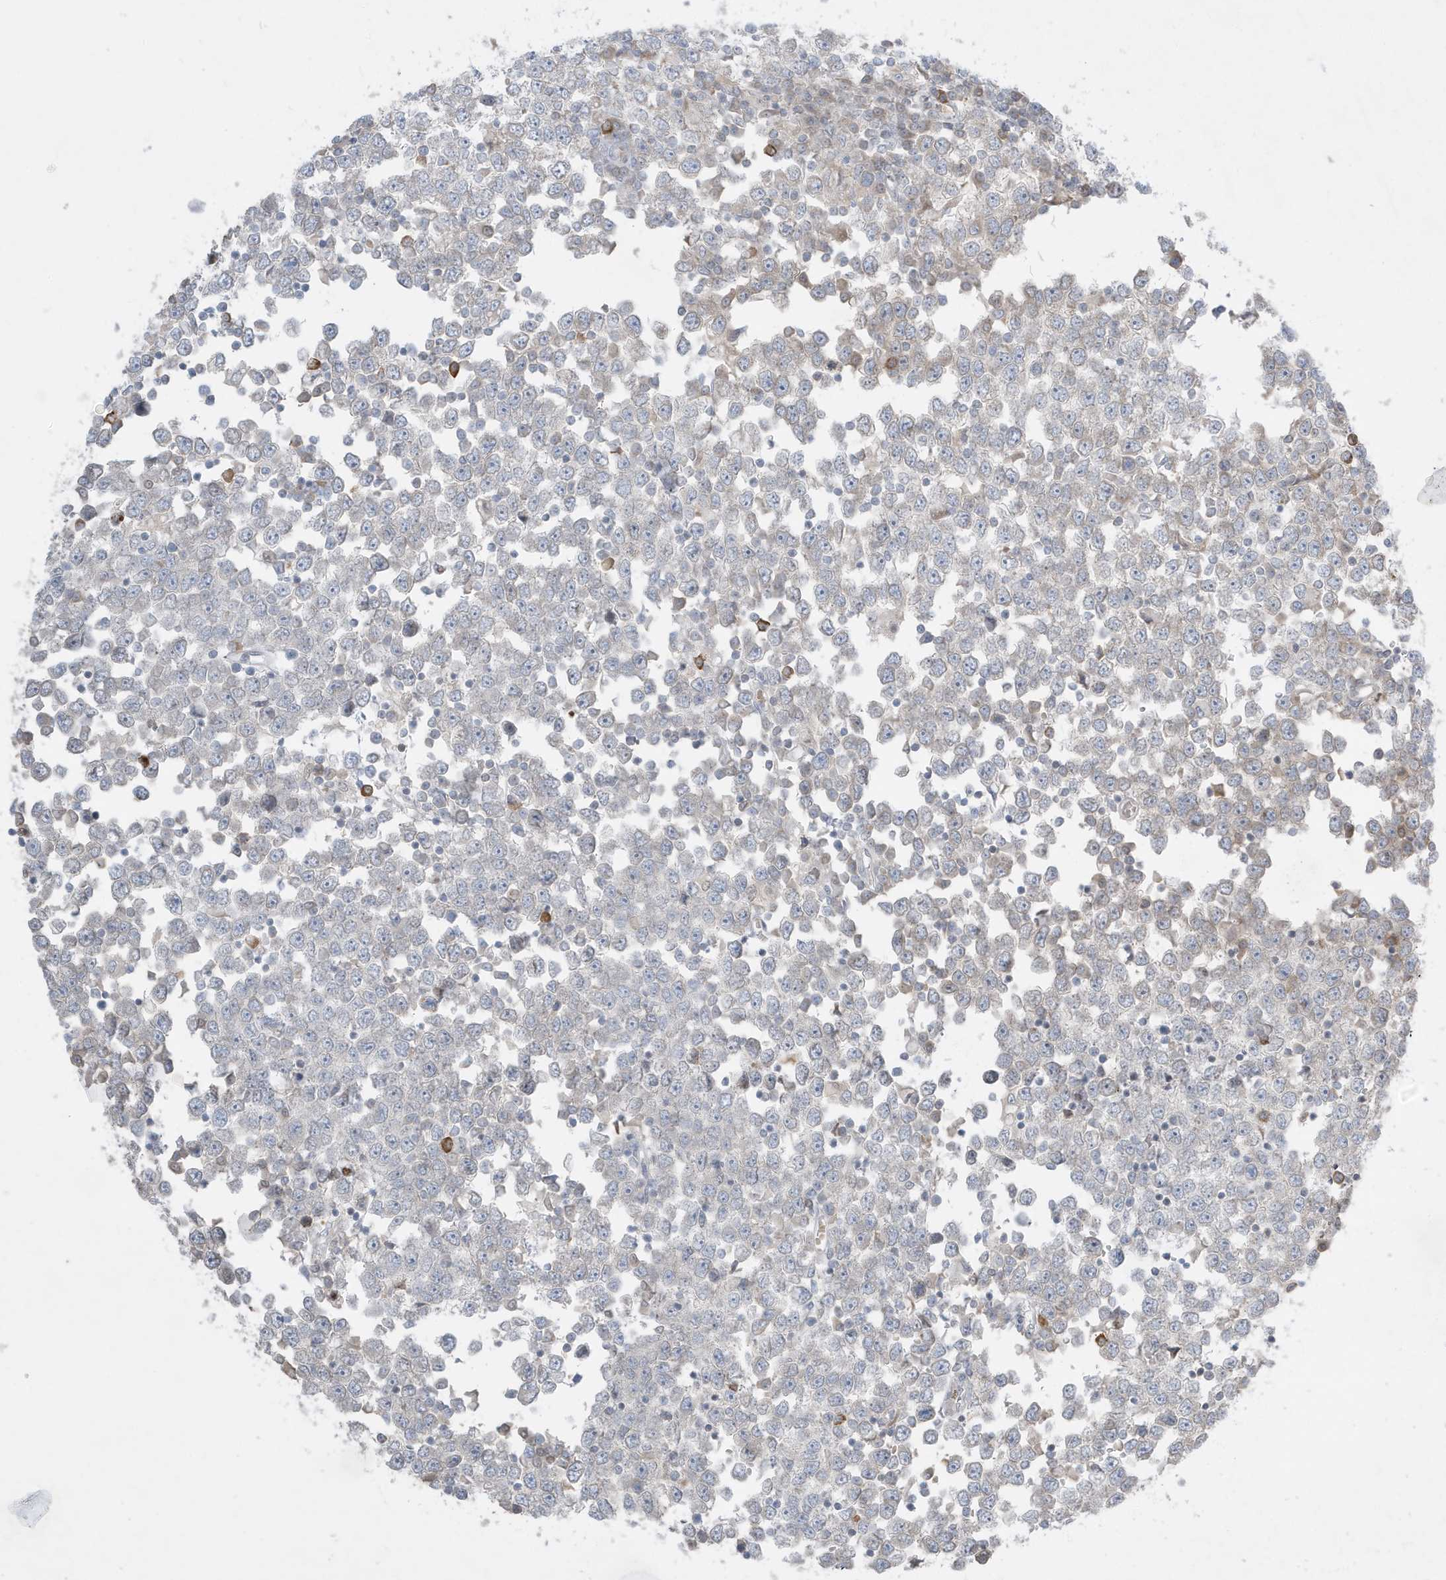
{"staining": {"intensity": "weak", "quantity": "<25%", "location": "cytoplasmic/membranous"}, "tissue": "testis cancer", "cell_type": "Tumor cells", "image_type": "cancer", "snomed": [{"axis": "morphology", "description": "Seminoma, NOS"}, {"axis": "topography", "description": "Testis"}], "caption": "Testis cancer stained for a protein using immunohistochemistry exhibits no positivity tumor cells.", "gene": "FNDC1", "patient": {"sex": "male", "age": 65}}